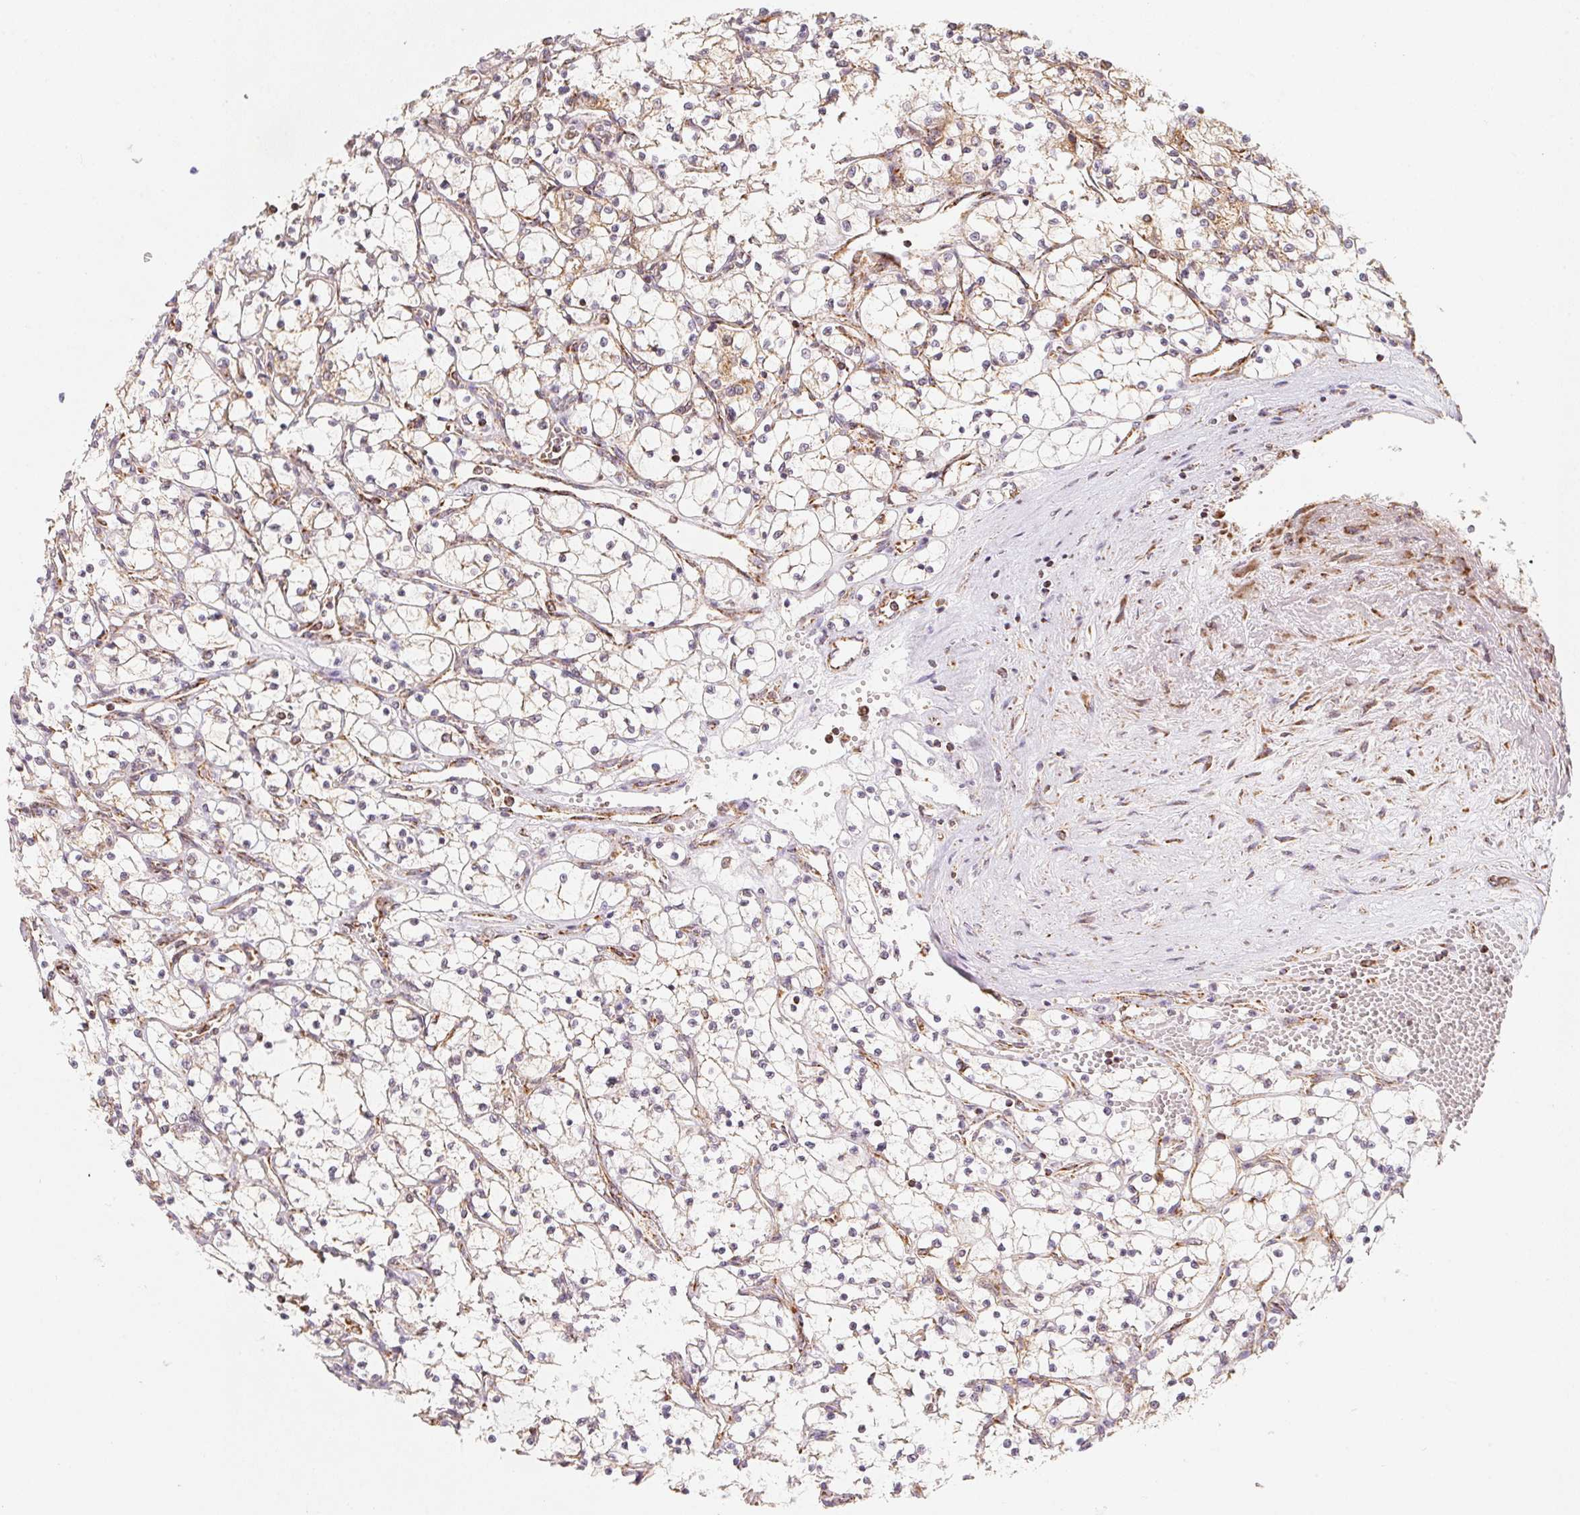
{"staining": {"intensity": "weak", "quantity": "25%-75%", "location": "cytoplasmic/membranous"}, "tissue": "renal cancer", "cell_type": "Tumor cells", "image_type": "cancer", "snomed": [{"axis": "morphology", "description": "Adenocarcinoma, NOS"}, {"axis": "topography", "description": "Kidney"}], "caption": "Renal cancer (adenocarcinoma) stained for a protein (brown) shows weak cytoplasmic/membranous positive expression in approximately 25%-75% of tumor cells.", "gene": "NDUFS6", "patient": {"sex": "female", "age": 69}}